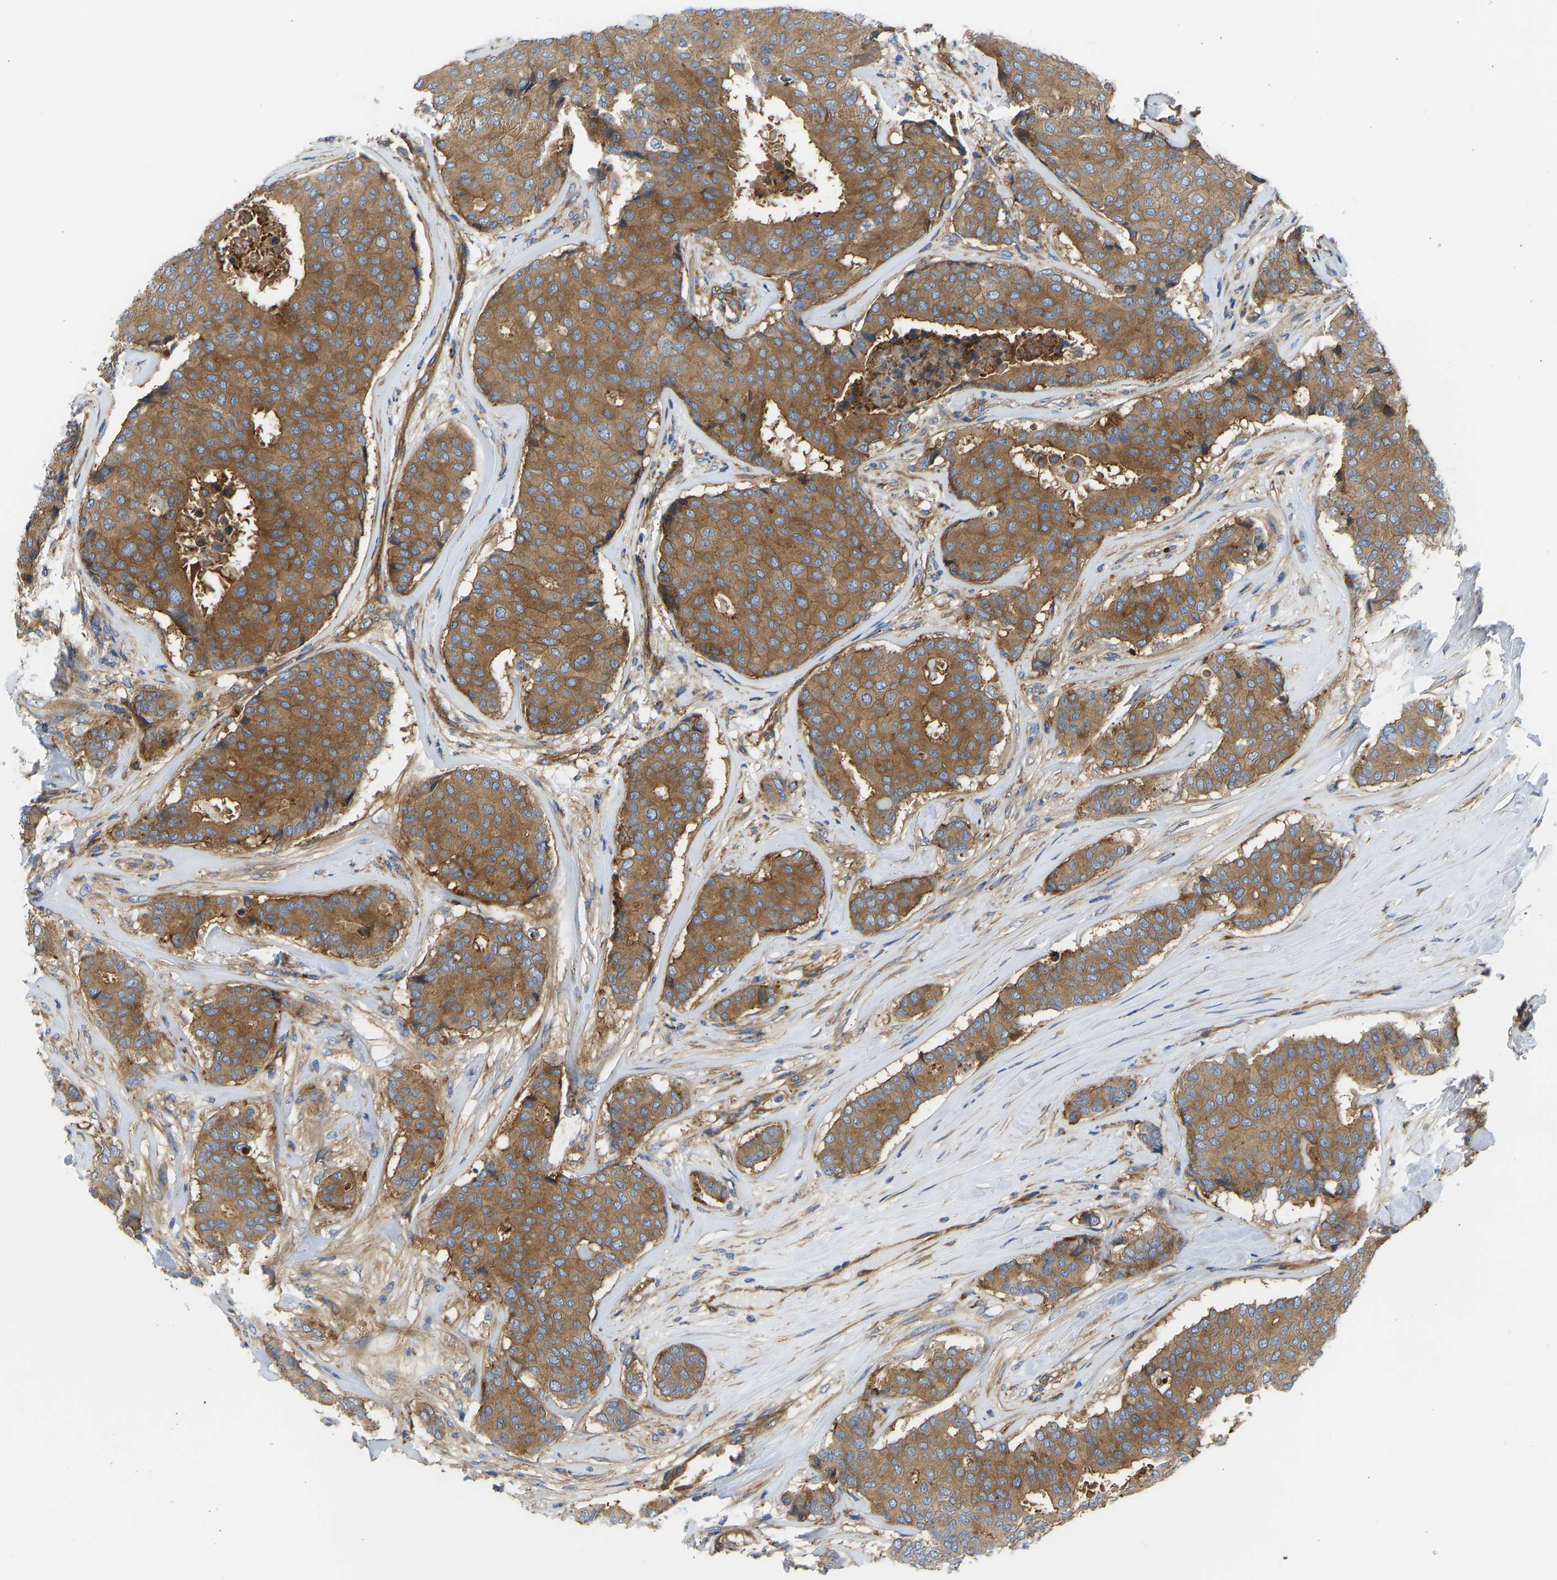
{"staining": {"intensity": "moderate", "quantity": ">75%", "location": "cytoplasmic/membranous"}, "tissue": "breast cancer", "cell_type": "Tumor cells", "image_type": "cancer", "snomed": [{"axis": "morphology", "description": "Duct carcinoma"}, {"axis": "topography", "description": "Breast"}], "caption": "Protein staining exhibits moderate cytoplasmic/membranous positivity in approximately >75% of tumor cells in breast cancer. The staining is performed using DAB brown chromogen to label protein expression. The nuclei are counter-stained blue using hematoxylin.", "gene": "MYO1C", "patient": {"sex": "female", "age": 75}}